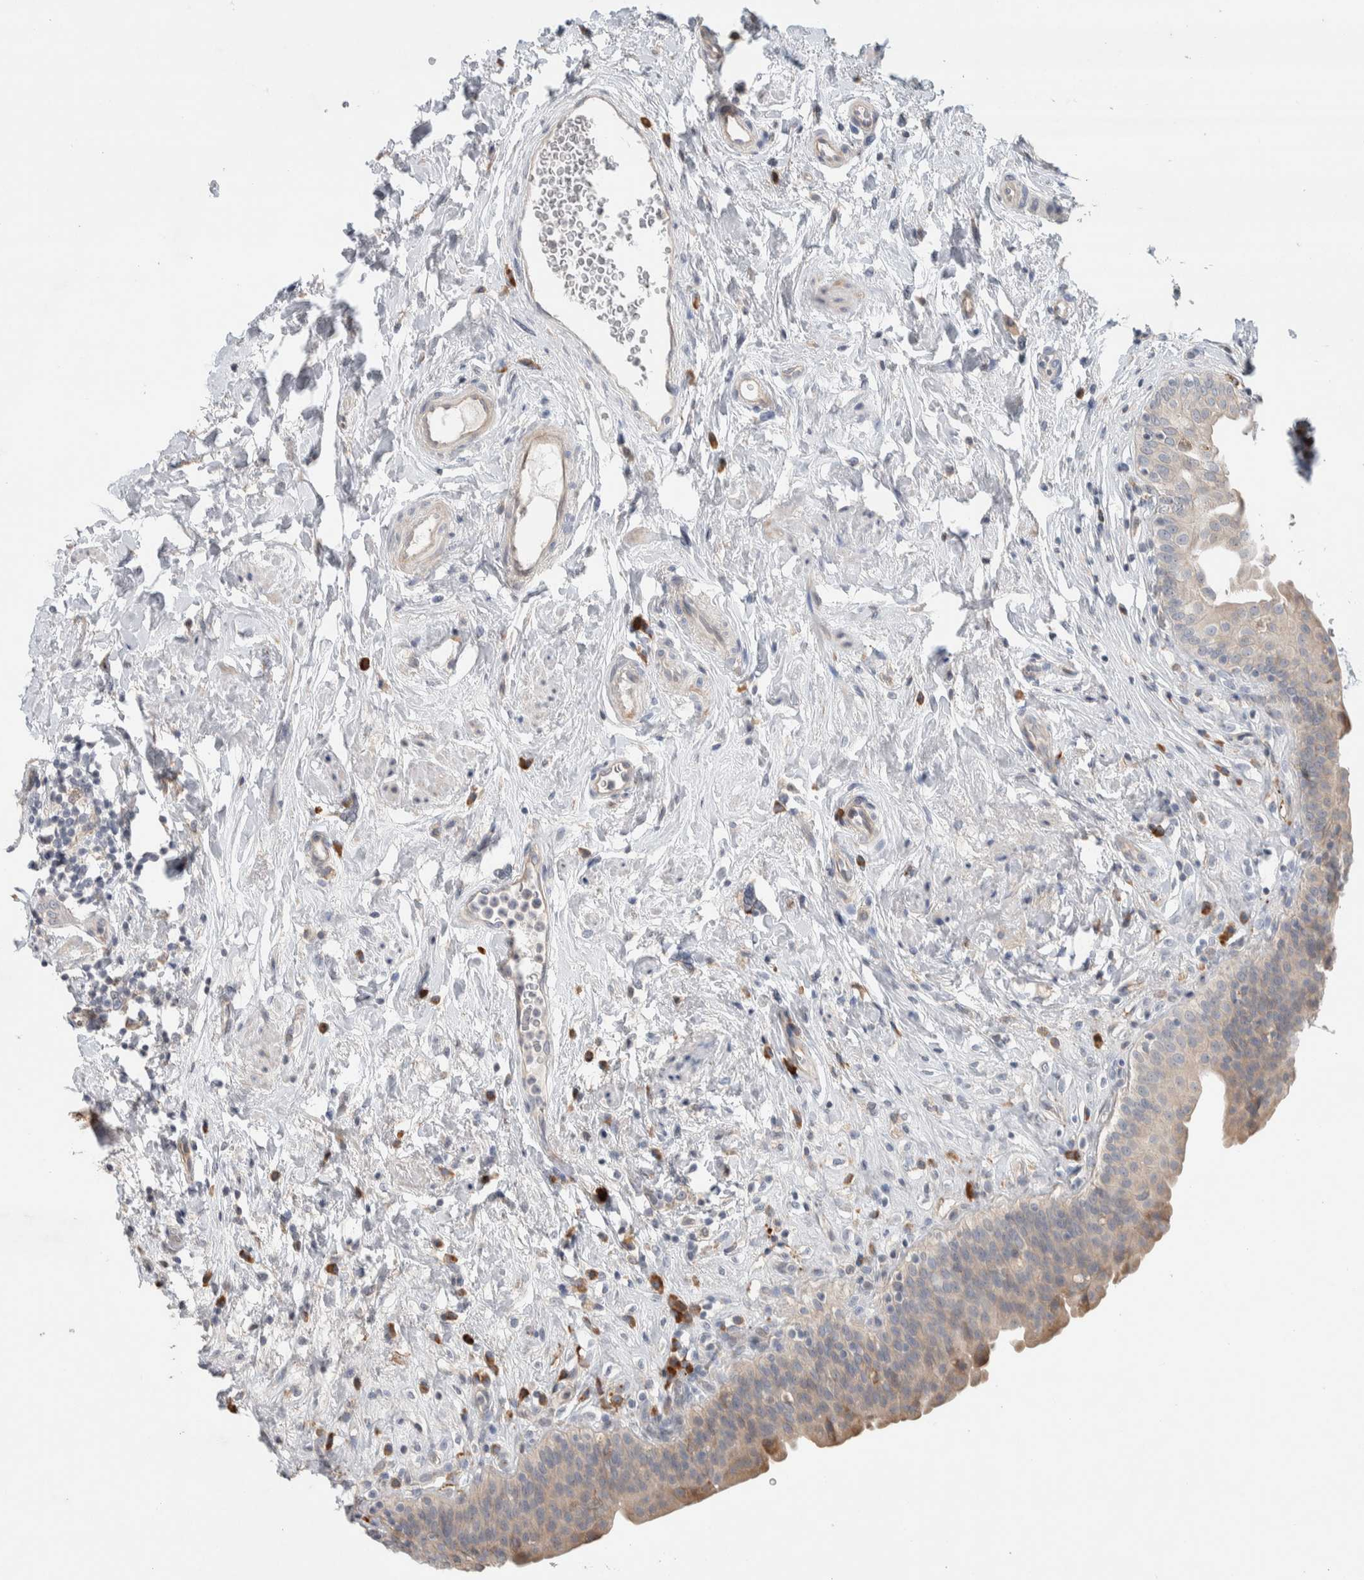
{"staining": {"intensity": "moderate", "quantity": "<25%", "location": "cytoplasmic/membranous"}, "tissue": "urinary bladder", "cell_type": "Urothelial cells", "image_type": "normal", "snomed": [{"axis": "morphology", "description": "Normal tissue, NOS"}, {"axis": "topography", "description": "Urinary bladder"}], "caption": "IHC histopathology image of normal urinary bladder: urinary bladder stained using IHC exhibits low levels of moderate protein expression localized specifically in the cytoplasmic/membranous of urothelial cells, appearing as a cytoplasmic/membranous brown color.", "gene": "ADCY8", "patient": {"sex": "male", "age": 83}}